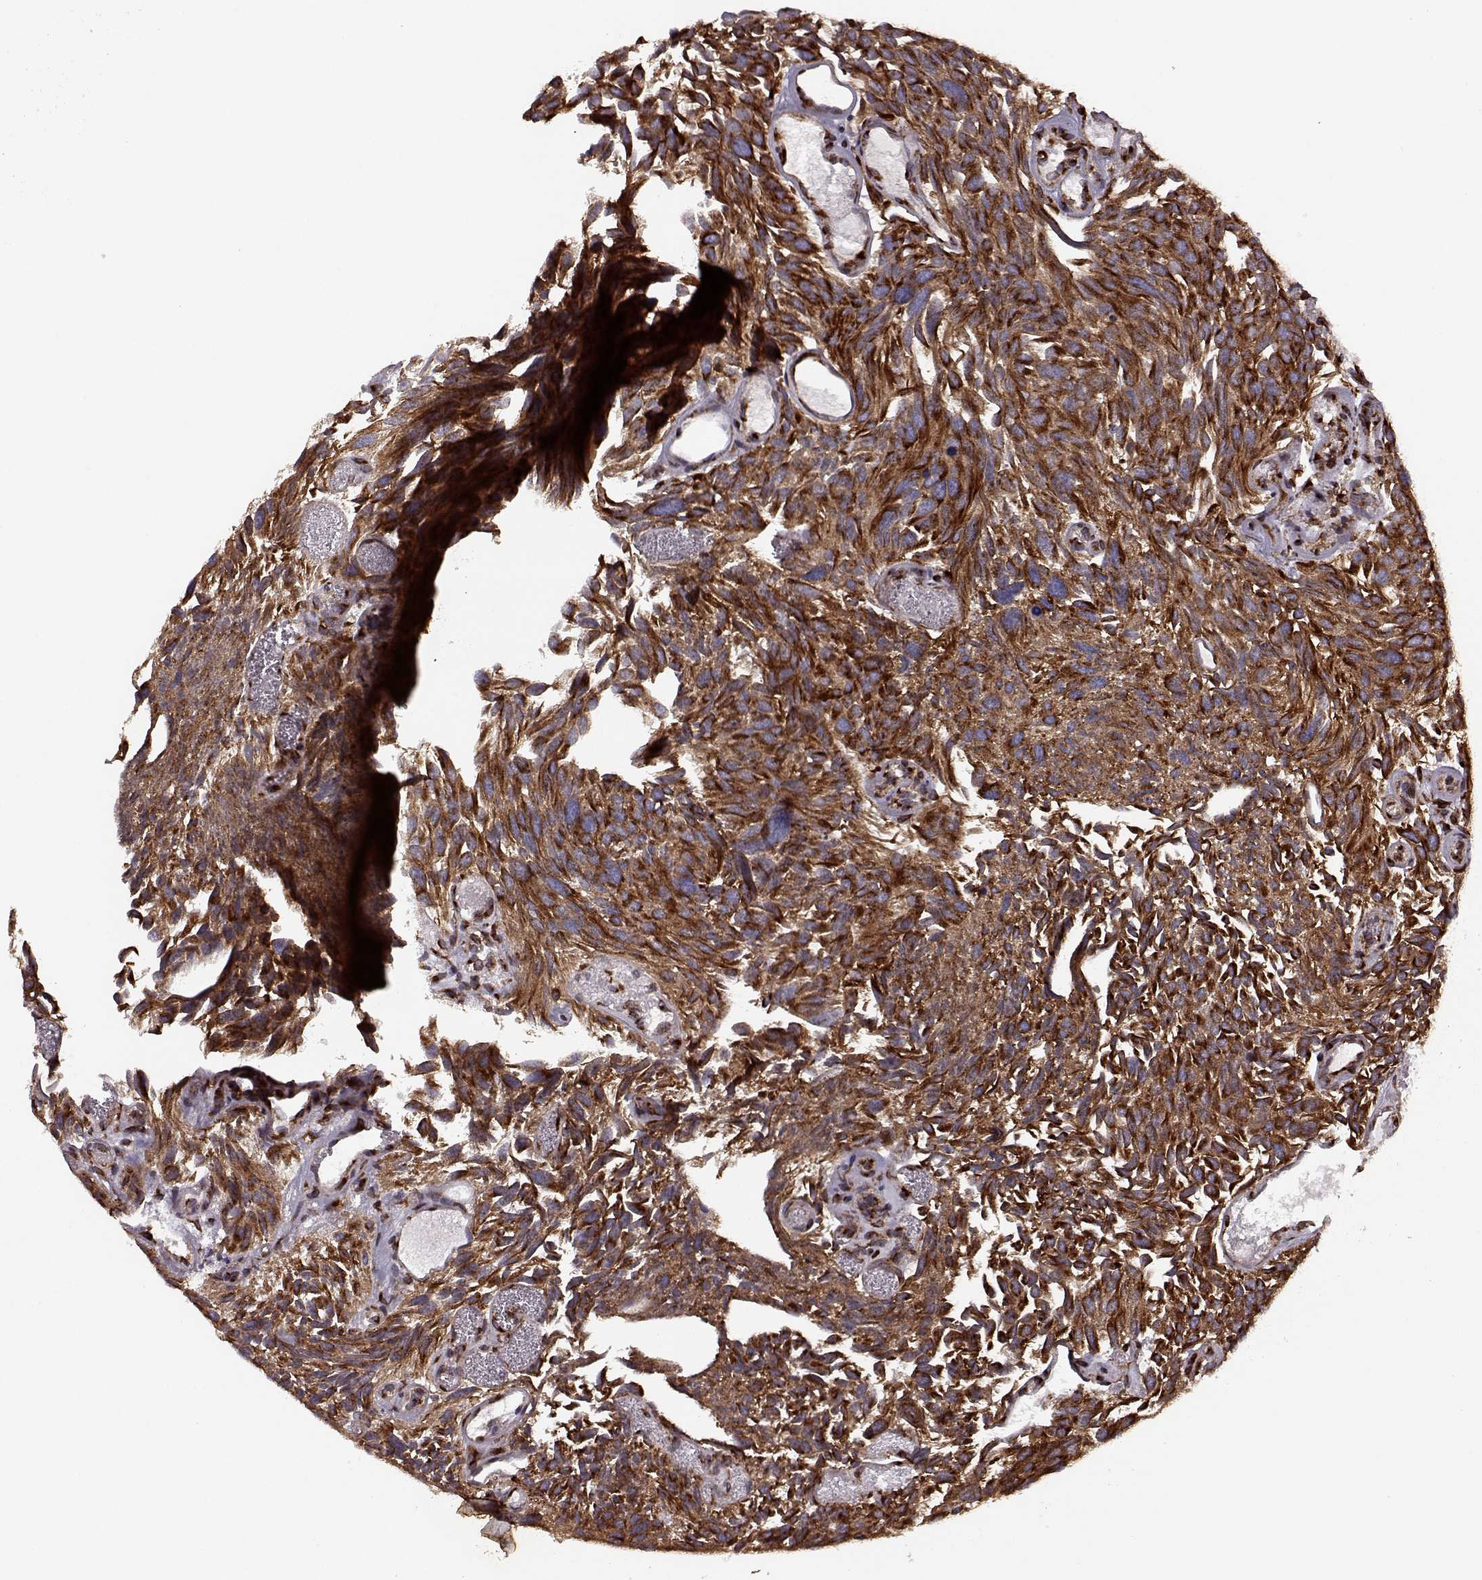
{"staining": {"intensity": "strong", "quantity": ">75%", "location": "cytoplasmic/membranous"}, "tissue": "urothelial cancer", "cell_type": "Tumor cells", "image_type": "cancer", "snomed": [{"axis": "morphology", "description": "Urothelial carcinoma, Low grade"}, {"axis": "topography", "description": "Urinary bladder"}], "caption": "Low-grade urothelial carcinoma stained for a protein (brown) demonstrates strong cytoplasmic/membranous positive staining in about >75% of tumor cells.", "gene": "YIPF5", "patient": {"sex": "female", "age": 69}}